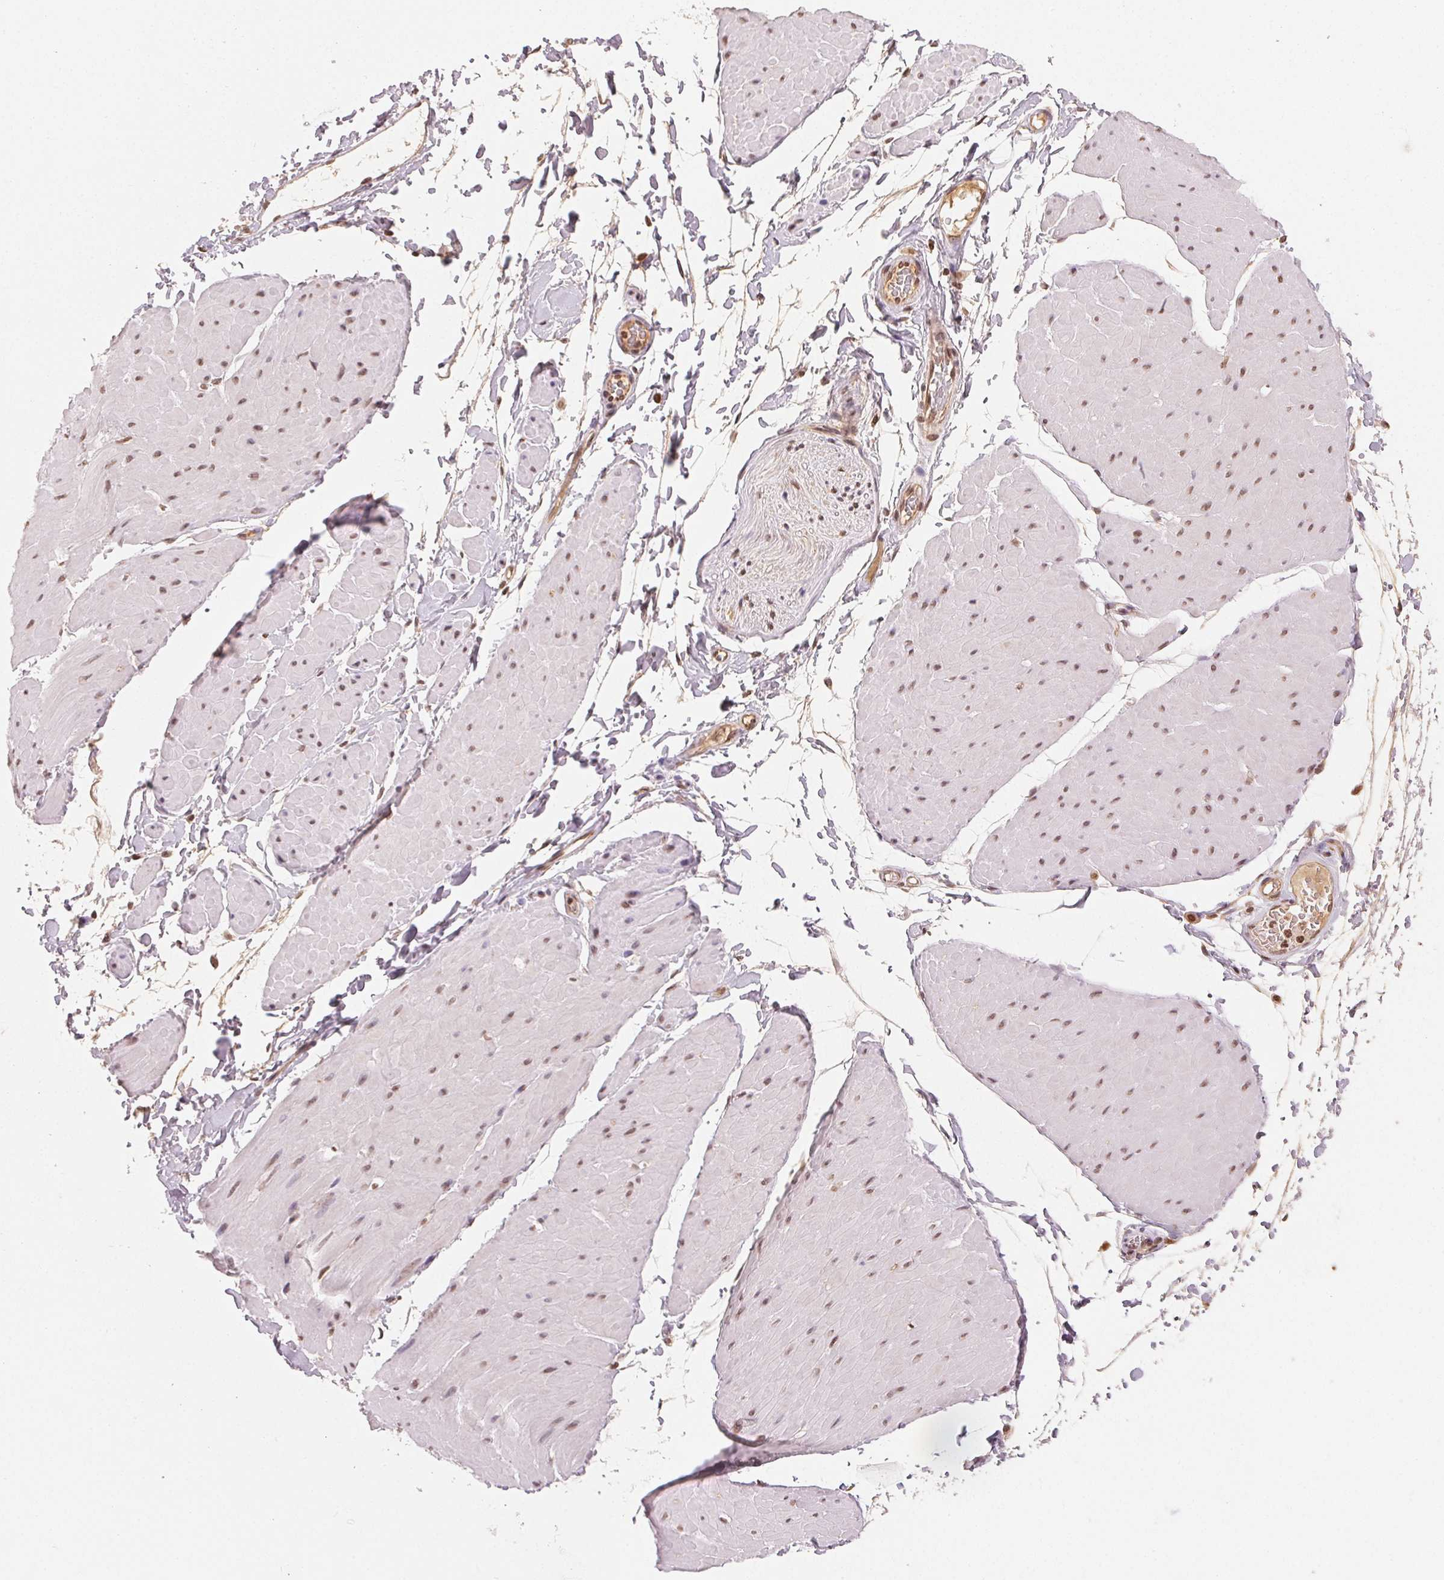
{"staining": {"intensity": "moderate", "quantity": "25%-75%", "location": "nuclear"}, "tissue": "adipose tissue", "cell_type": "Adipocytes", "image_type": "normal", "snomed": [{"axis": "morphology", "description": "Normal tissue, NOS"}, {"axis": "topography", "description": "Smooth muscle"}, {"axis": "topography", "description": "Peripheral nerve tissue"}], "caption": "The immunohistochemical stain labels moderate nuclear staining in adipocytes of unremarkable adipose tissue. The protein is shown in brown color, while the nuclei are stained blue.", "gene": "TBP", "patient": {"sex": "male", "age": 58}}